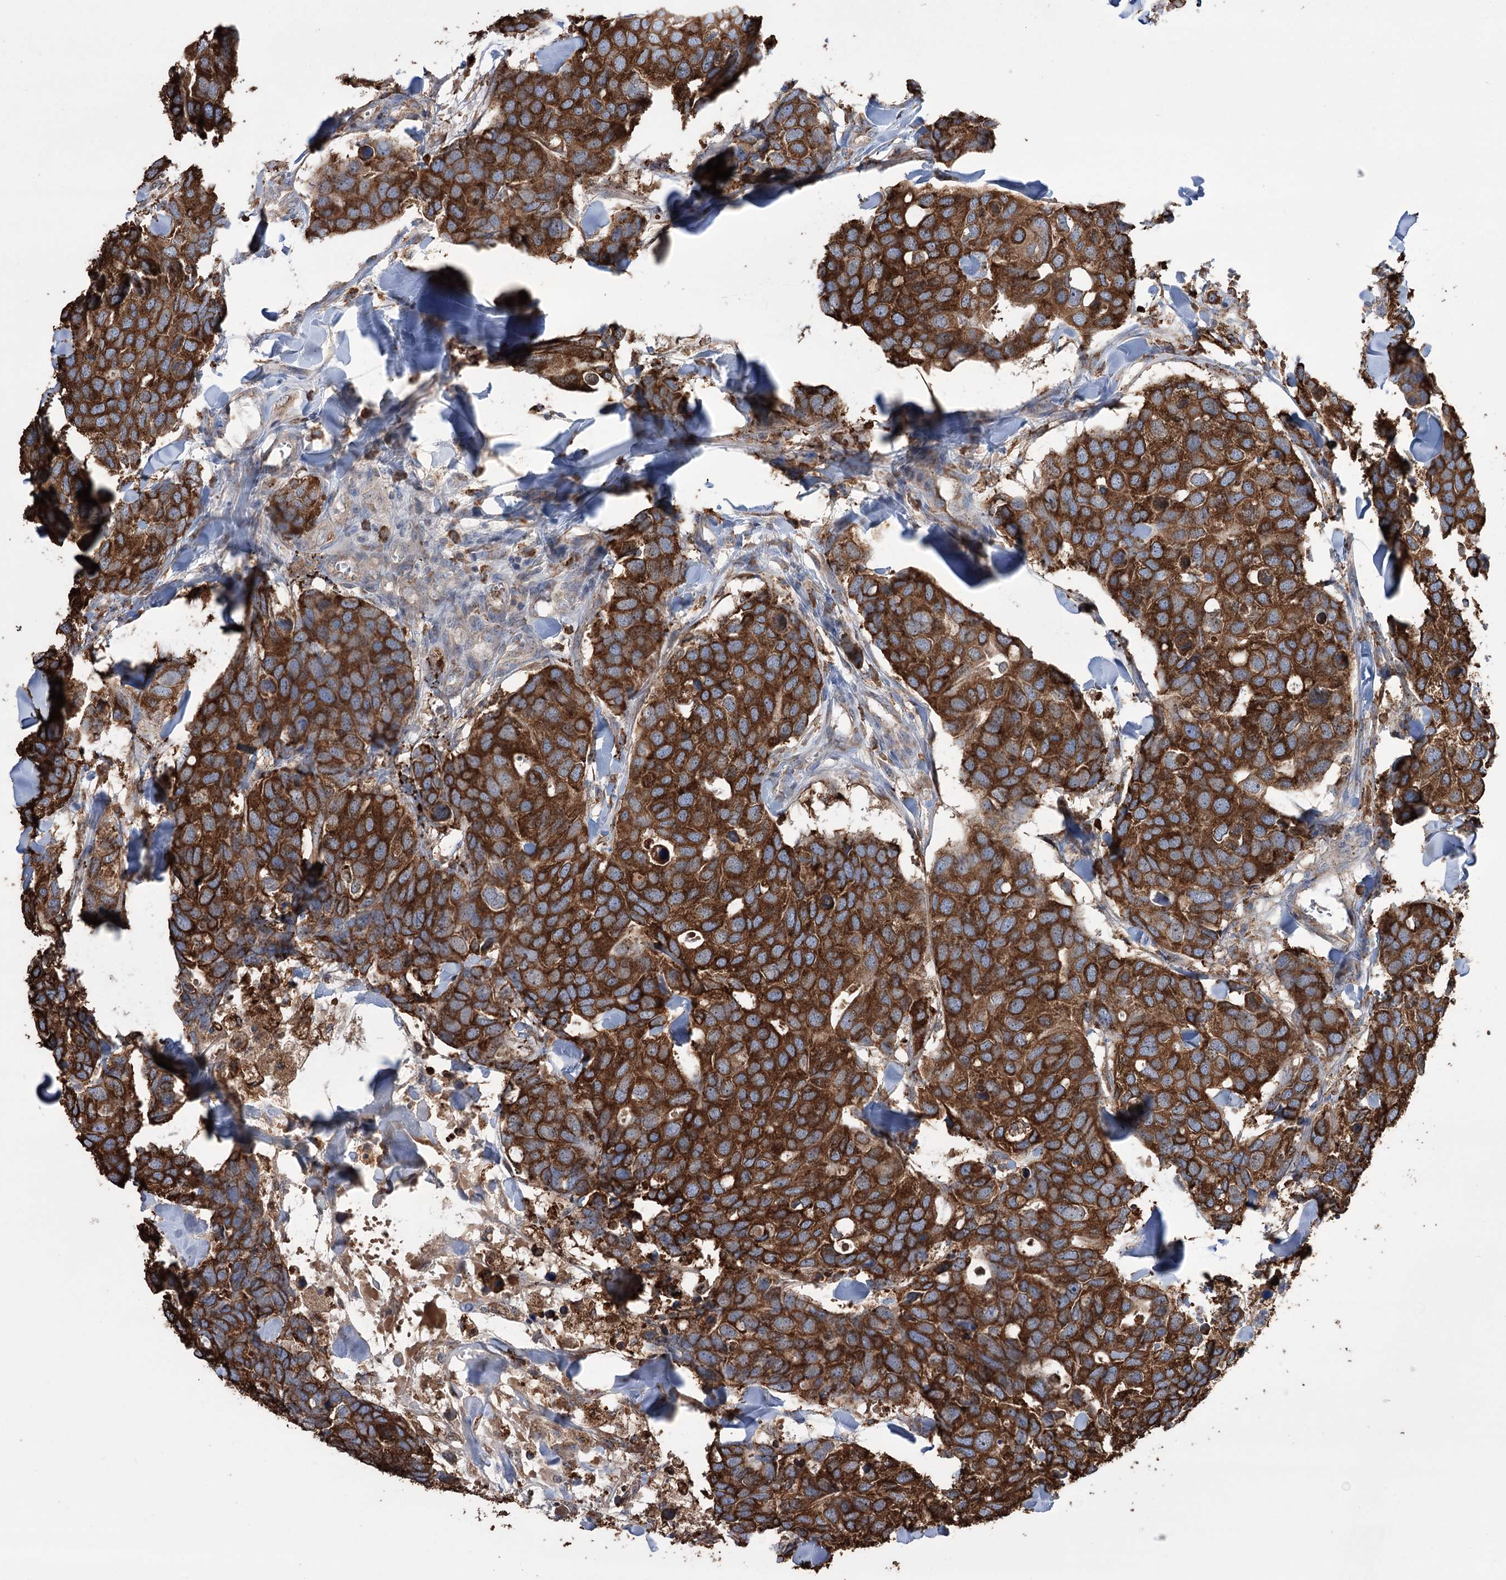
{"staining": {"intensity": "strong", "quantity": ">75%", "location": "cytoplasmic/membranous"}, "tissue": "breast cancer", "cell_type": "Tumor cells", "image_type": "cancer", "snomed": [{"axis": "morphology", "description": "Duct carcinoma"}, {"axis": "topography", "description": "Breast"}], "caption": "Immunohistochemistry (IHC) micrograph of breast cancer (intraductal carcinoma) stained for a protein (brown), which shows high levels of strong cytoplasmic/membranous expression in approximately >75% of tumor cells.", "gene": "TRIM71", "patient": {"sex": "female", "age": 83}}